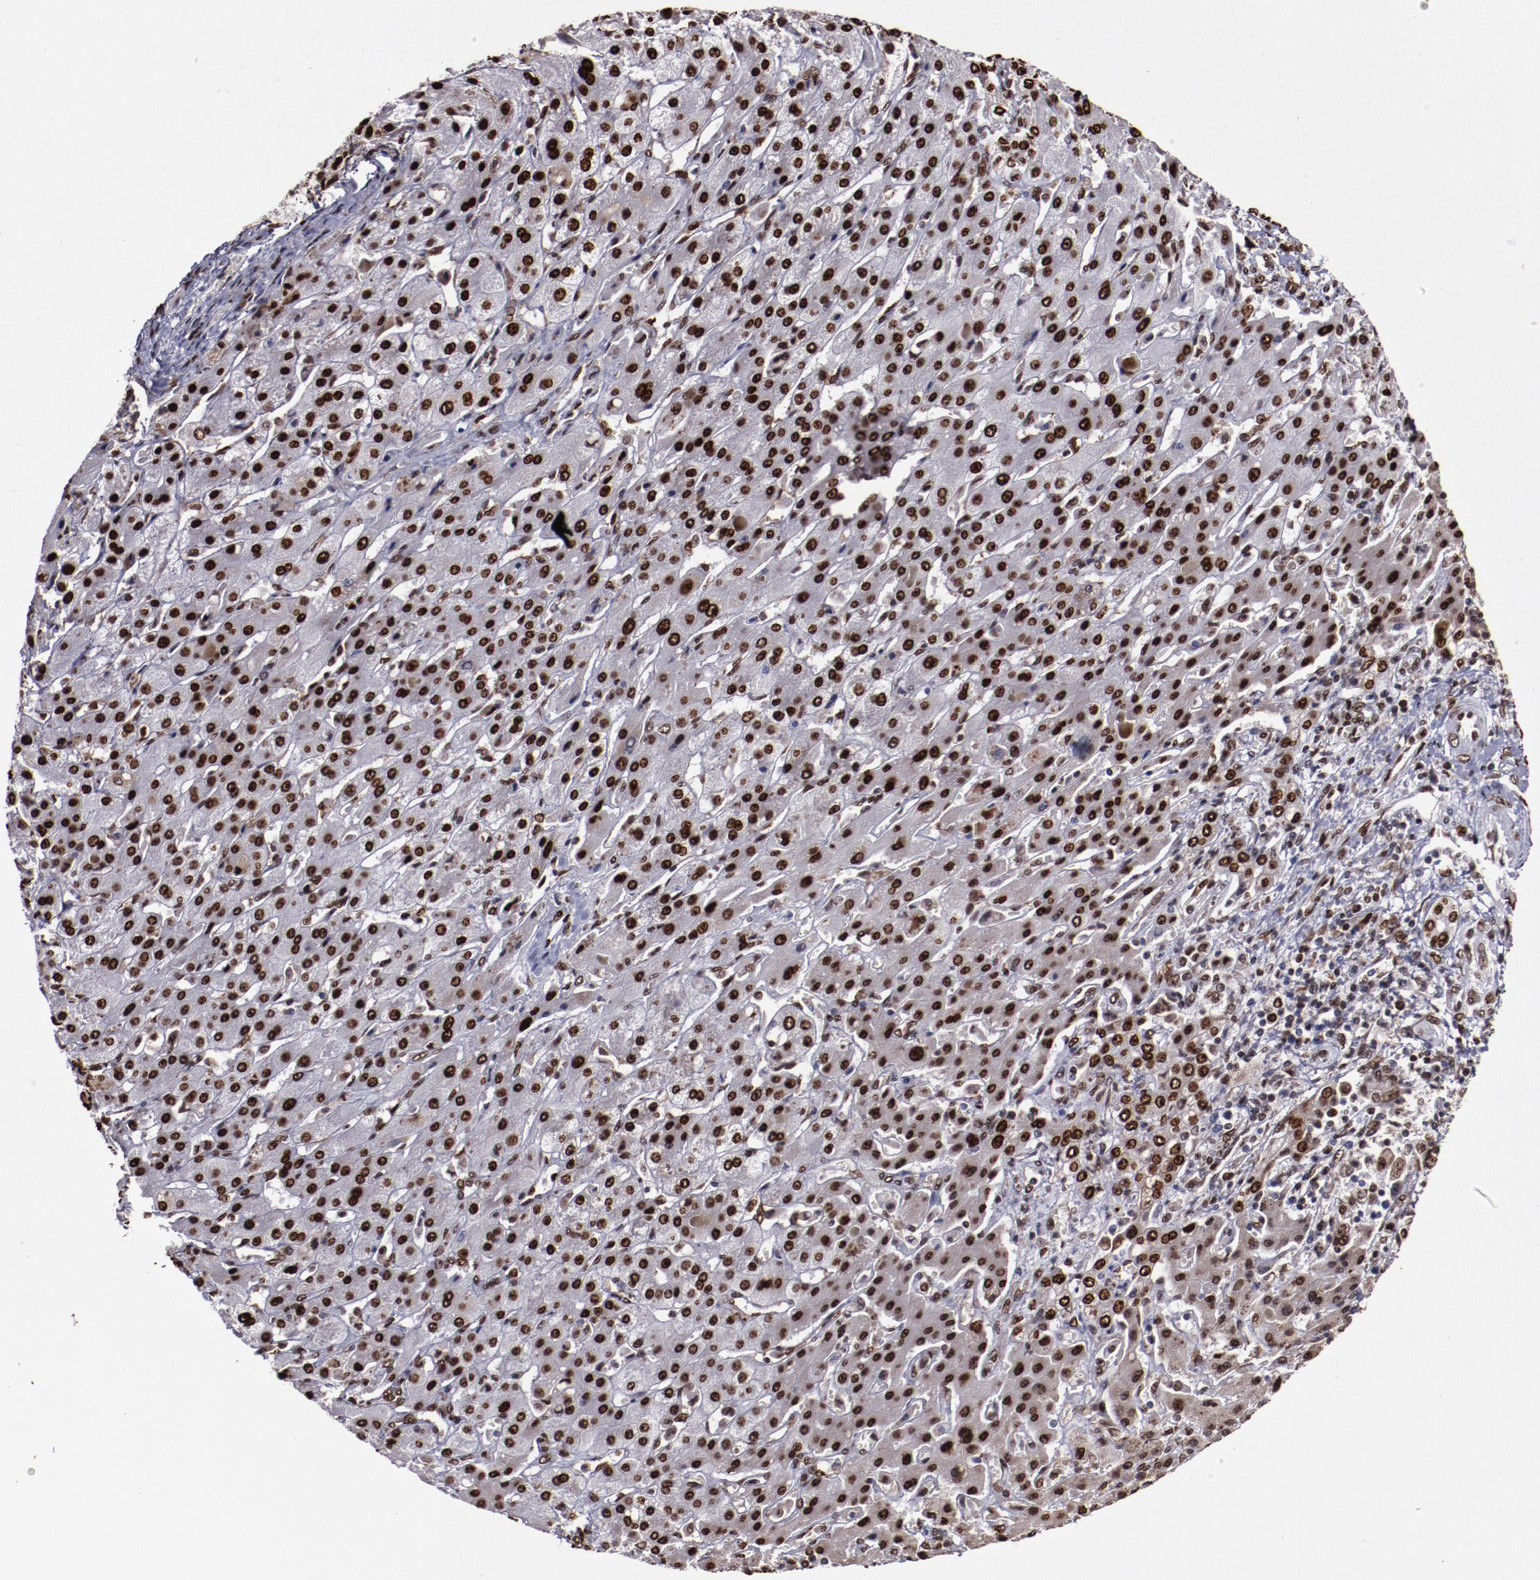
{"staining": {"intensity": "strong", "quantity": ">75%", "location": "nuclear"}, "tissue": "liver cancer", "cell_type": "Tumor cells", "image_type": "cancer", "snomed": [{"axis": "morphology", "description": "Cholangiocarcinoma"}, {"axis": "topography", "description": "Liver"}], "caption": "Approximately >75% of tumor cells in liver cancer (cholangiocarcinoma) display strong nuclear protein positivity as visualized by brown immunohistochemical staining.", "gene": "APEX1", "patient": {"sex": "female", "age": 52}}